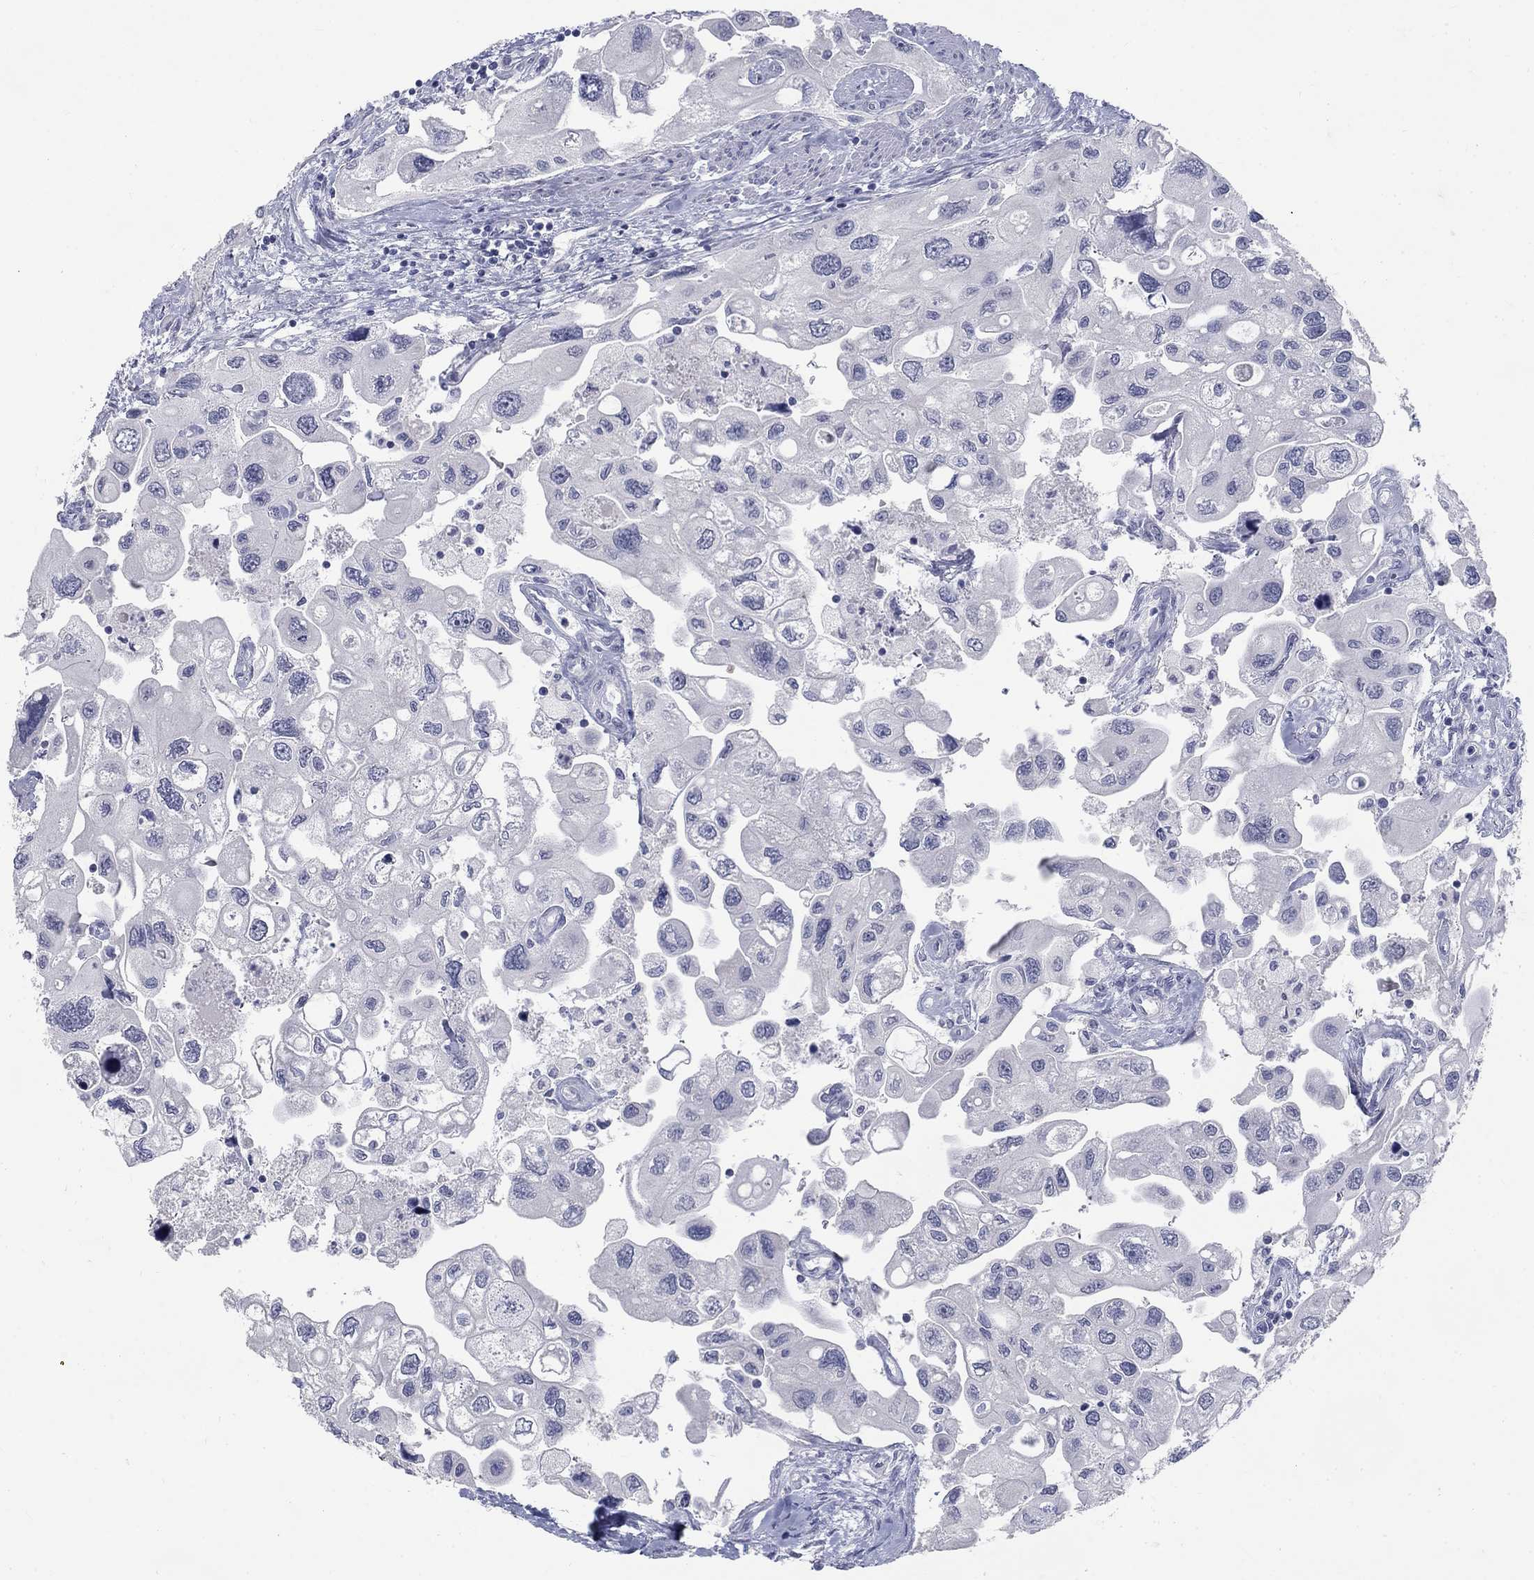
{"staining": {"intensity": "negative", "quantity": "none", "location": "none"}, "tissue": "urothelial cancer", "cell_type": "Tumor cells", "image_type": "cancer", "snomed": [{"axis": "morphology", "description": "Urothelial carcinoma, High grade"}, {"axis": "topography", "description": "Urinary bladder"}], "caption": "This is a image of immunohistochemistry staining of urothelial carcinoma (high-grade), which shows no expression in tumor cells.", "gene": "ELAVL4", "patient": {"sex": "male", "age": 59}}